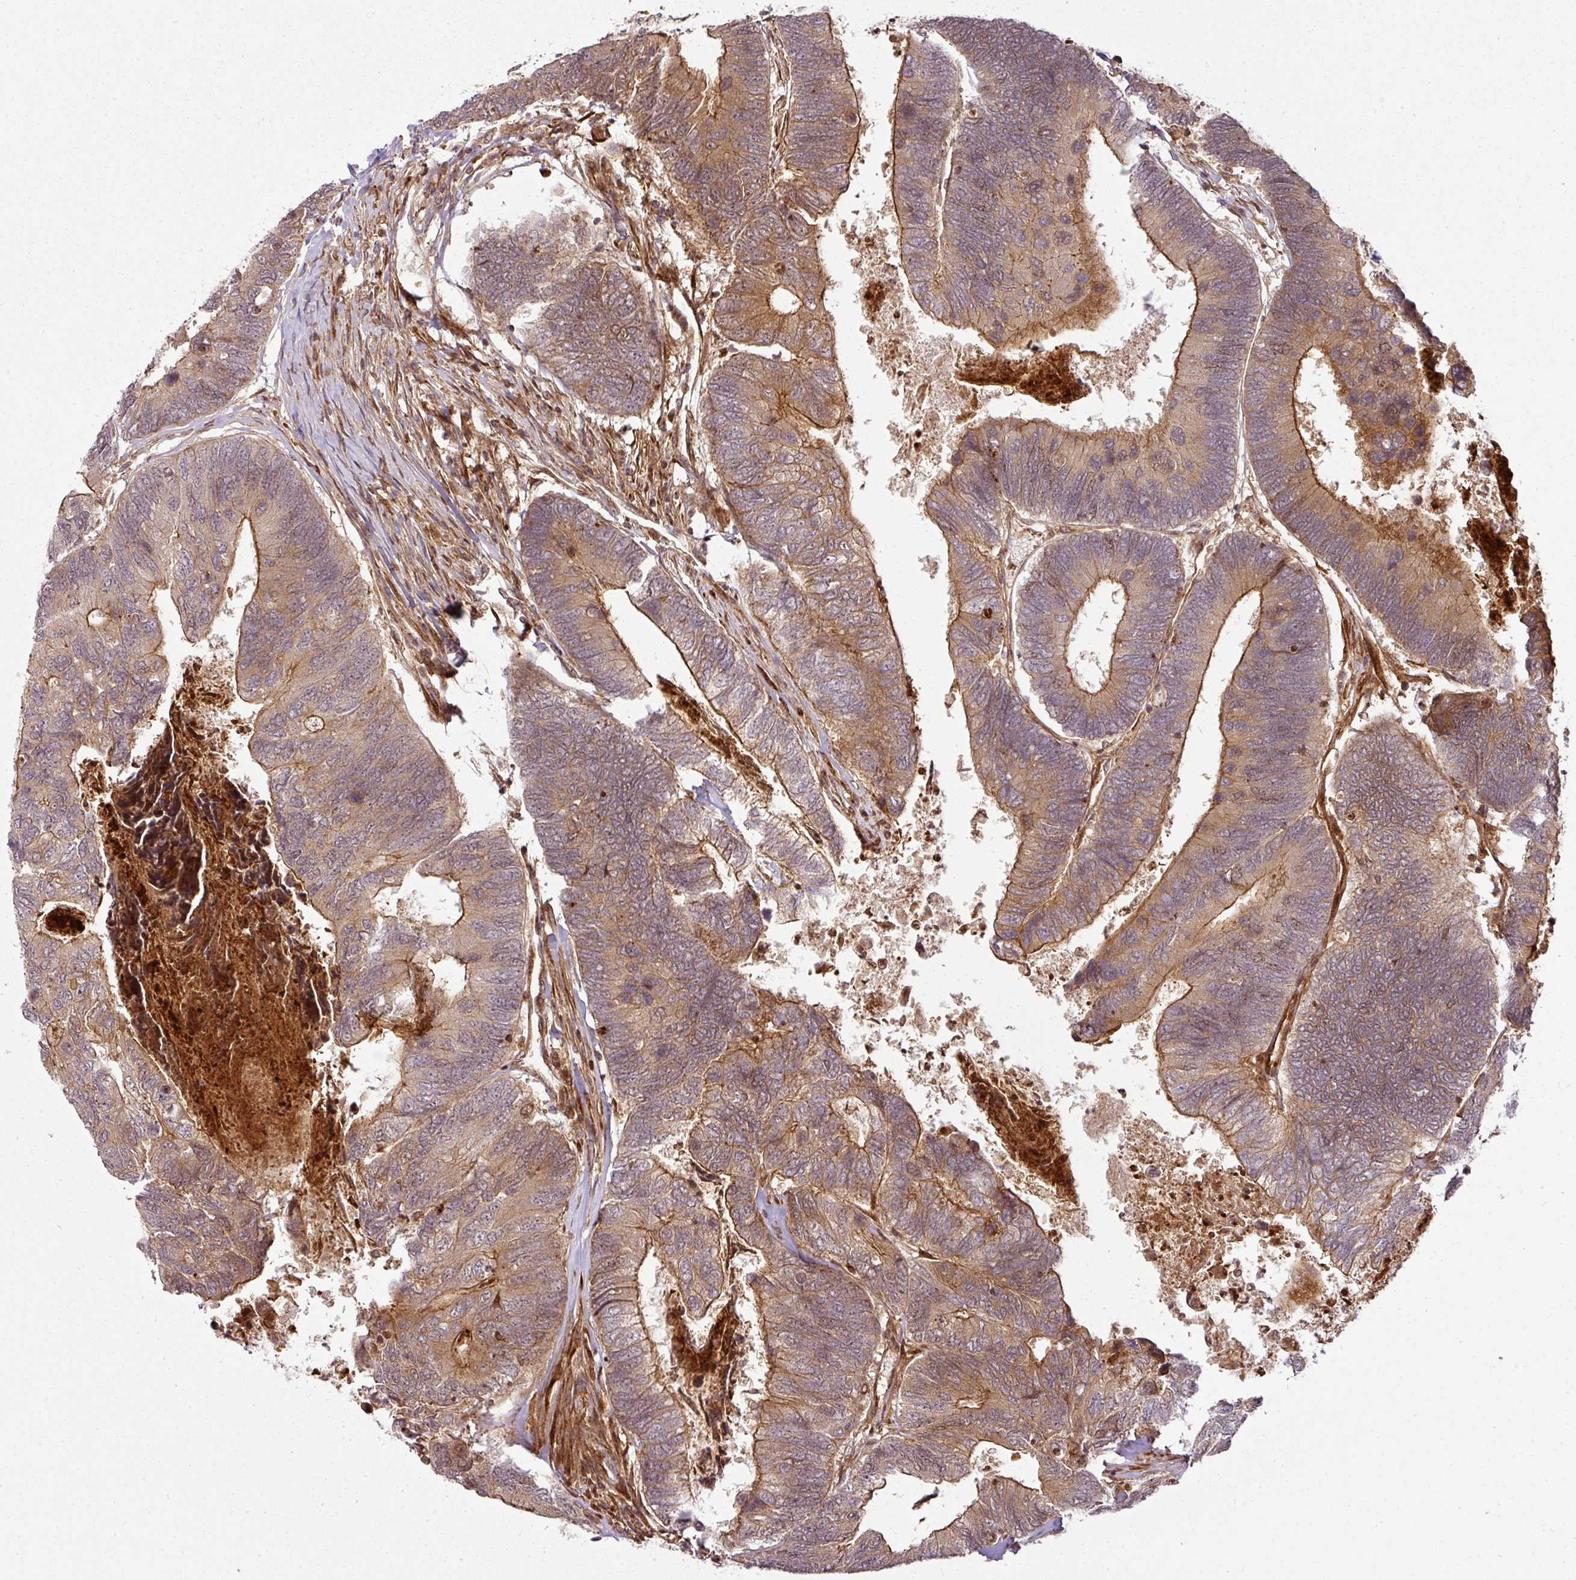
{"staining": {"intensity": "moderate", "quantity": ">75%", "location": "cytoplasmic/membranous,nuclear"}, "tissue": "colorectal cancer", "cell_type": "Tumor cells", "image_type": "cancer", "snomed": [{"axis": "morphology", "description": "Adenocarcinoma, NOS"}, {"axis": "topography", "description": "Colon"}], "caption": "Human colorectal cancer (adenocarcinoma) stained with a brown dye displays moderate cytoplasmic/membranous and nuclear positive staining in approximately >75% of tumor cells.", "gene": "ATAT1", "patient": {"sex": "female", "age": 67}}